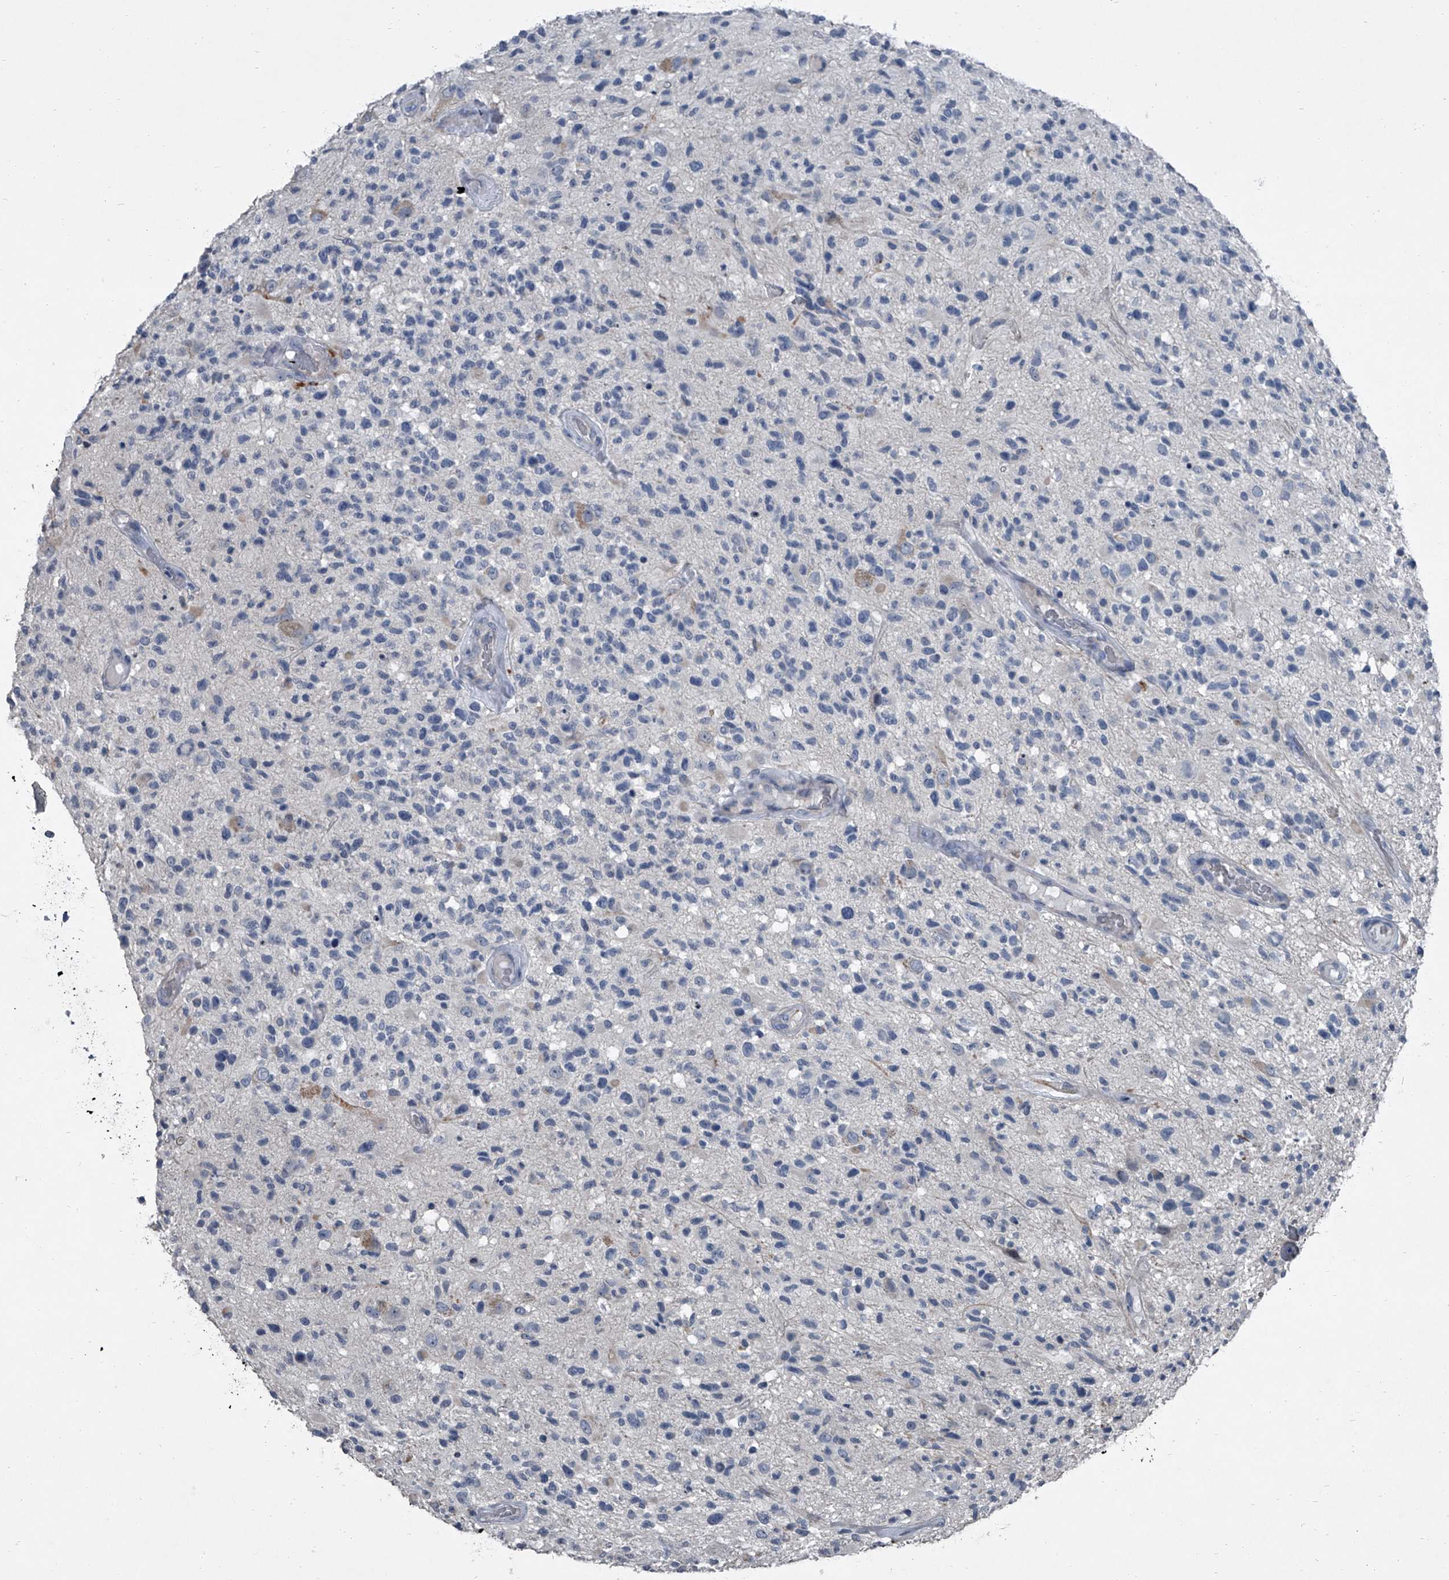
{"staining": {"intensity": "negative", "quantity": "none", "location": "none"}, "tissue": "glioma", "cell_type": "Tumor cells", "image_type": "cancer", "snomed": [{"axis": "morphology", "description": "Glioma, malignant, High grade"}, {"axis": "morphology", "description": "Glioblastoma, NOS"}, {"axis": "topography", "description": "Brain"}], "caption": "A photomicrograph of human glioma is negative for staining in tumor cells.", "gene": "HEPHL1", "patient": {"sex": "male", "age": 60}}